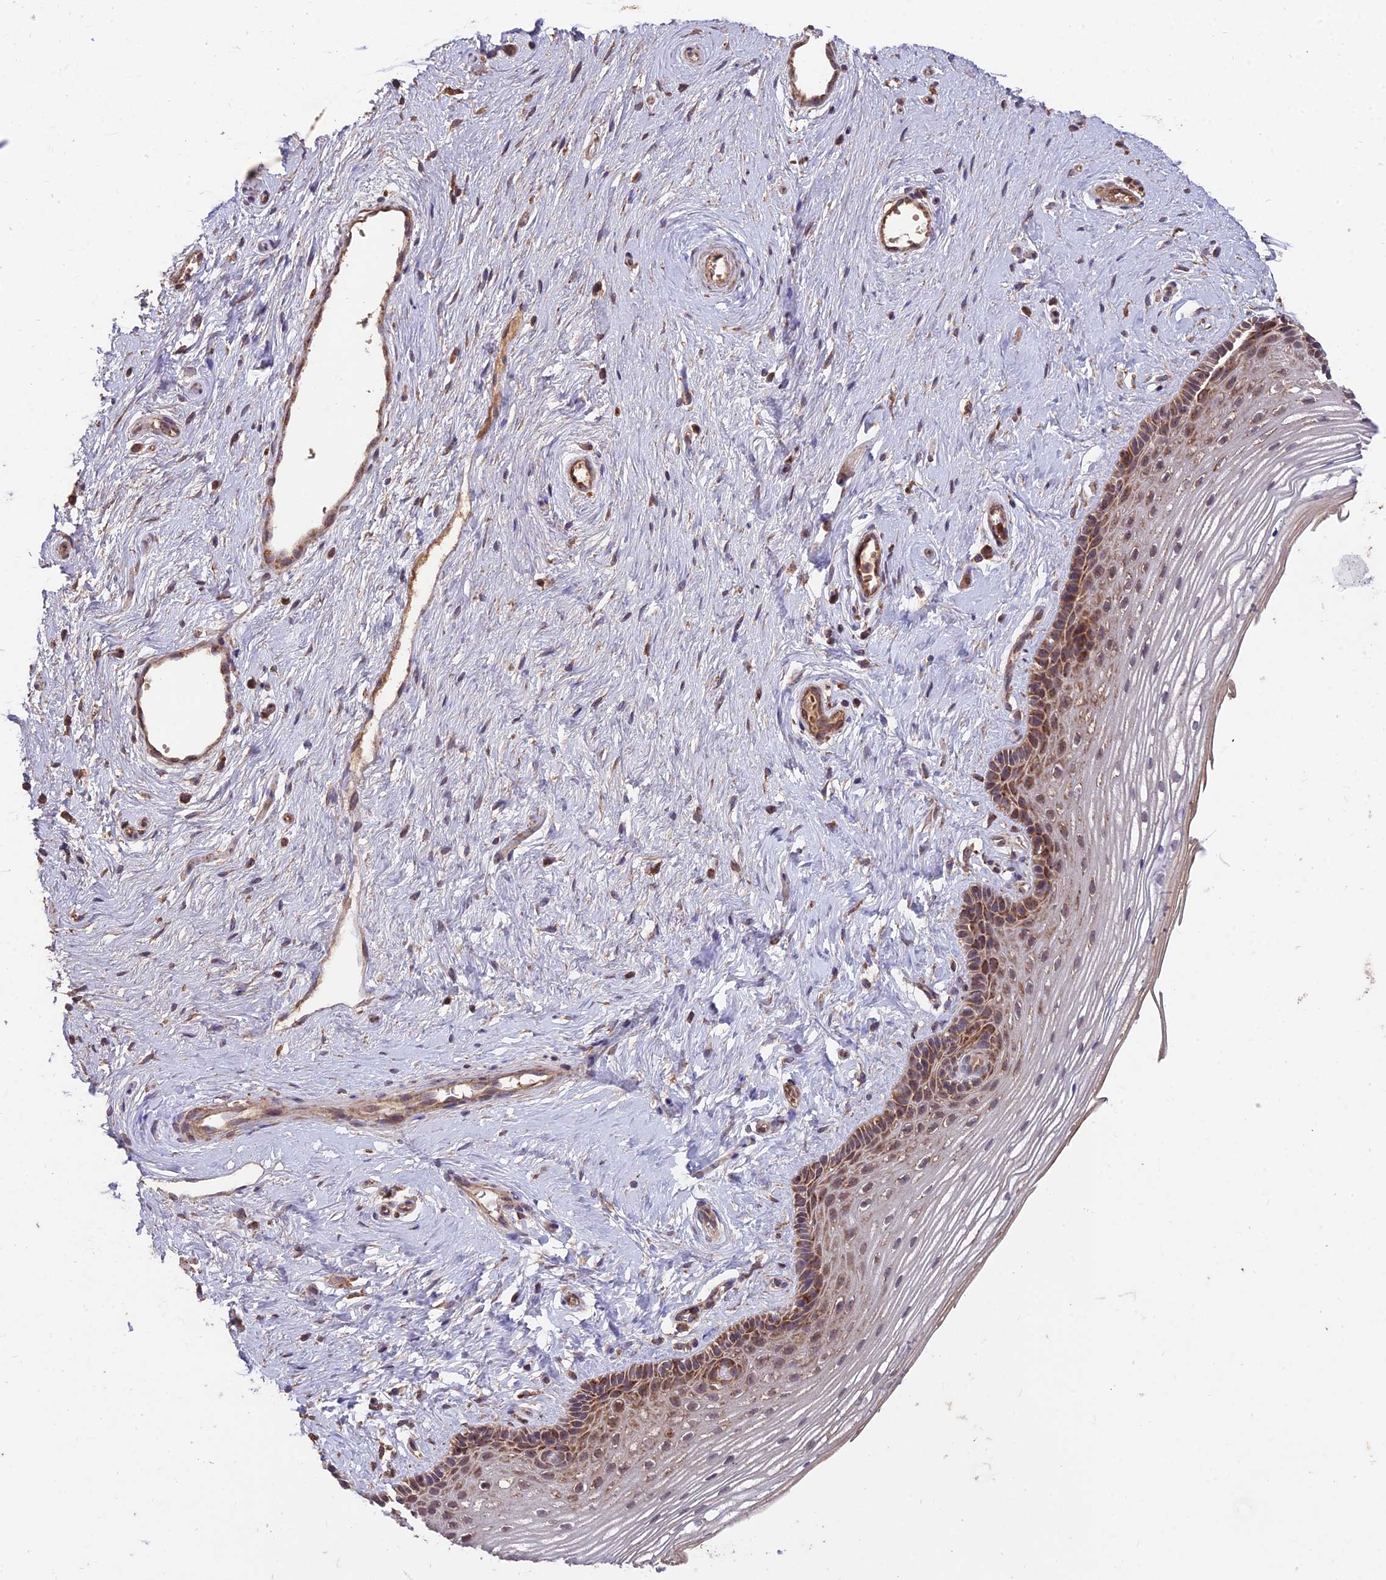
{"staining": {"intensity": "moderate", "quantity": "25%-75%", "location": "cytoplasmic/membranous"}, "tissue": "vagina", "cell_type": "Squamous epithelial cells", "image_type": "normal", "snomed": [{"axis": "morphology", "description": "Normal tissue, NOS"}, {"axis": "topography", "description": "Vagina"}], "caption": "DAB (3,3'-diaminobenzidine) immunohistochemical staining of normal vagina shows moderate cytoplasmic/membranous protein expression in about 25%-75% of squamous epithelial cells. Nuclei are stained in blue.", "gene": "IFT22", "patient": {"sex": "female", "age": 46}}